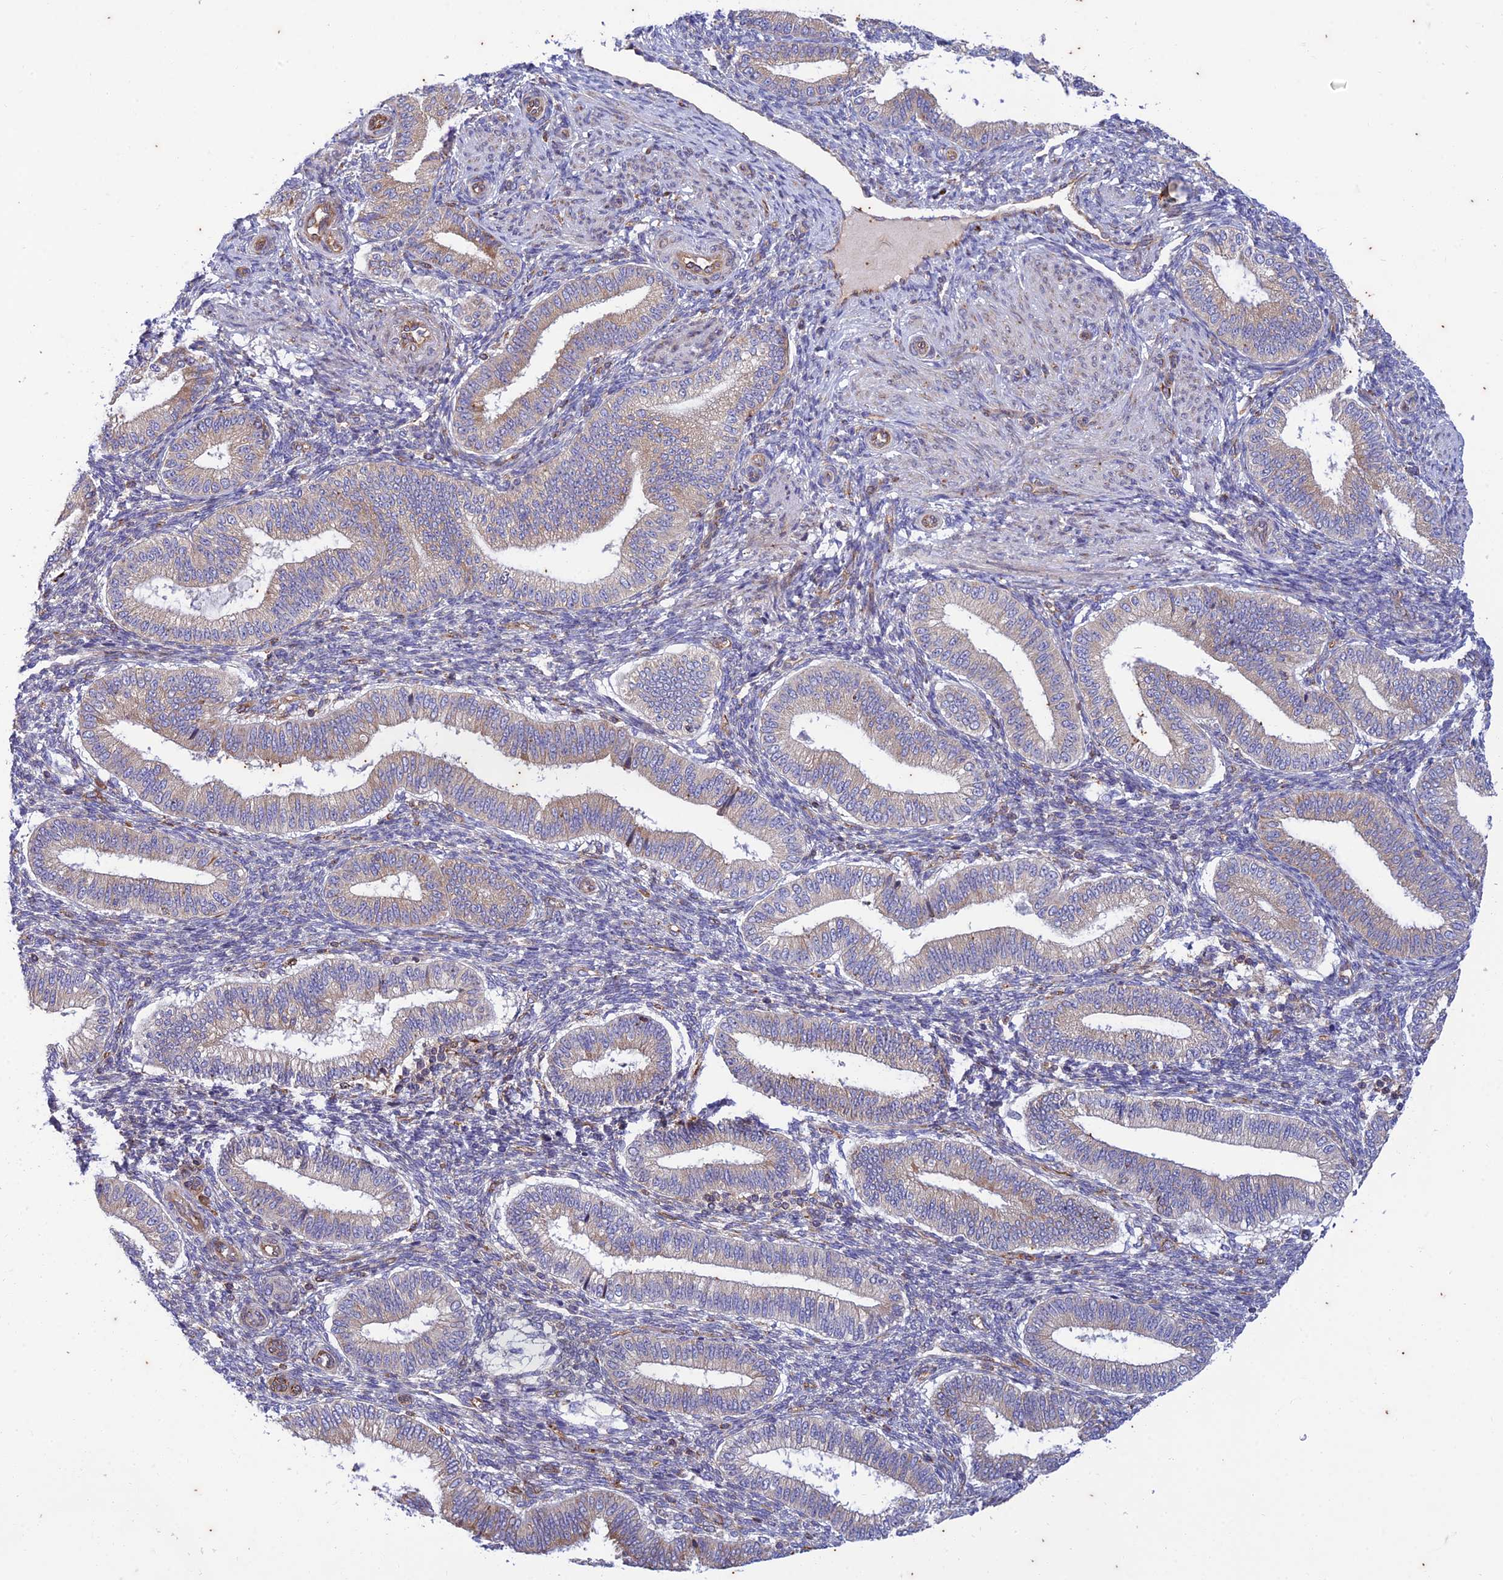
{"staining": {"intensity": "negative", "quantity": "none", "location": "none"}, "tissue": "endometrium", "cell_type": "Cells in endometrial stroma", "image_type": "normal", "snomed": [{"axis": "morphology", "description": "Normal tissue, NOS"}, {"axis": "topography", "description": "Endometrium"}], "caption": "Immunohistochemistry micrograph of unremarkable human endometrium stained for a protein (brown), which reveals no positivity in cells in endometrial stroma.", "gene": "PIMREG", "patient": {"sex": "female", "age": 39}}